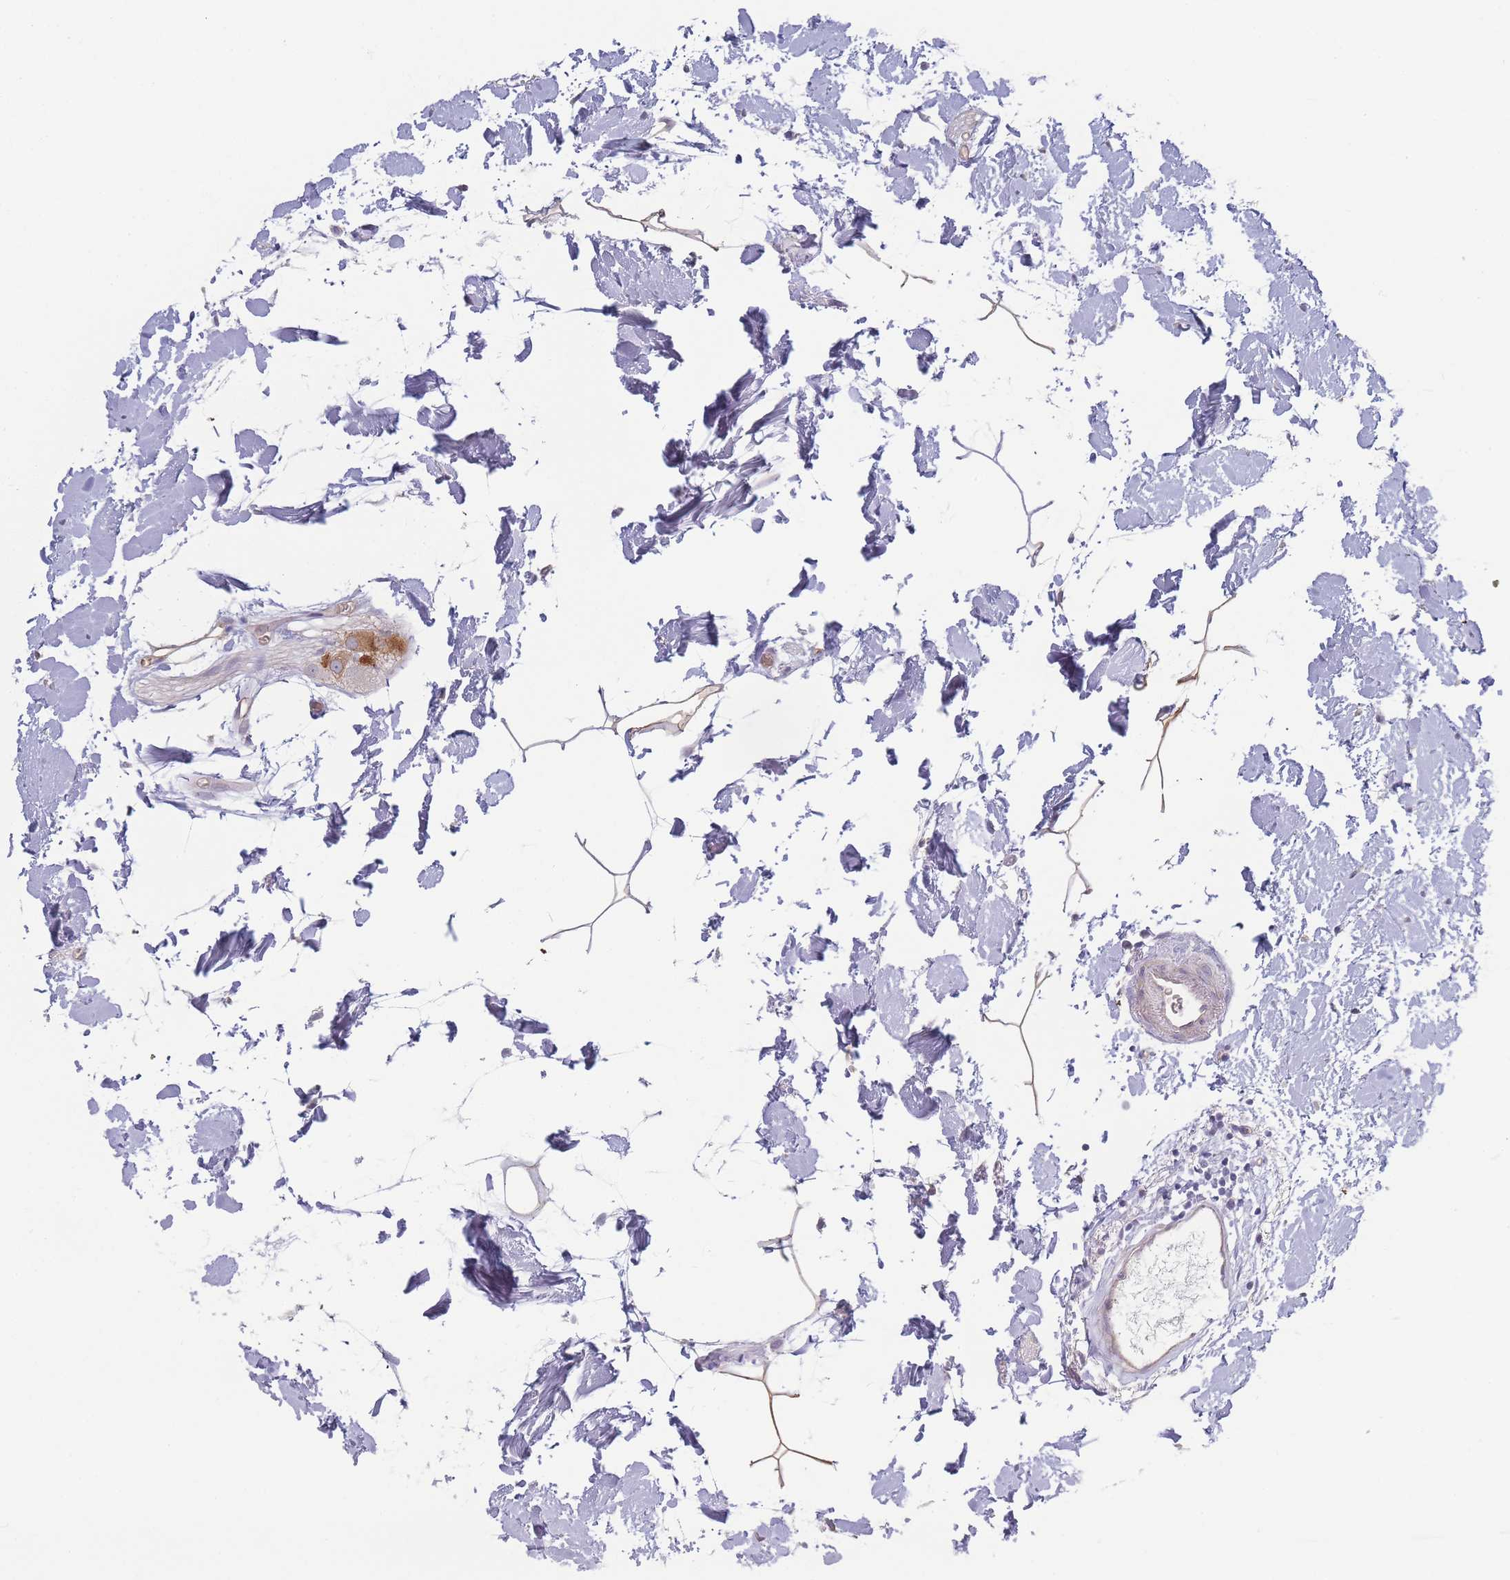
{"staining": {"intensity": "weak", "quantity": ">75%", "location": "cytoplasmic/membranous"}, "tissue": "colon", "cell_type": "Endothelial cells", "image_type": "normal", "snomed": [{"axis": "morphology", "description": "Normal tissue, NOS"}, {"axis": "topography", "description": "Colon"}], "caption": "Colon stained for a protein shows weak cytoplasmic/membranous positivity in endothelial cells. (brown staining indicates protein expression, while blue staining denotes nuclei).", "gene": "SPHKAP", "patient": {"sex": "female", "age": 84}}